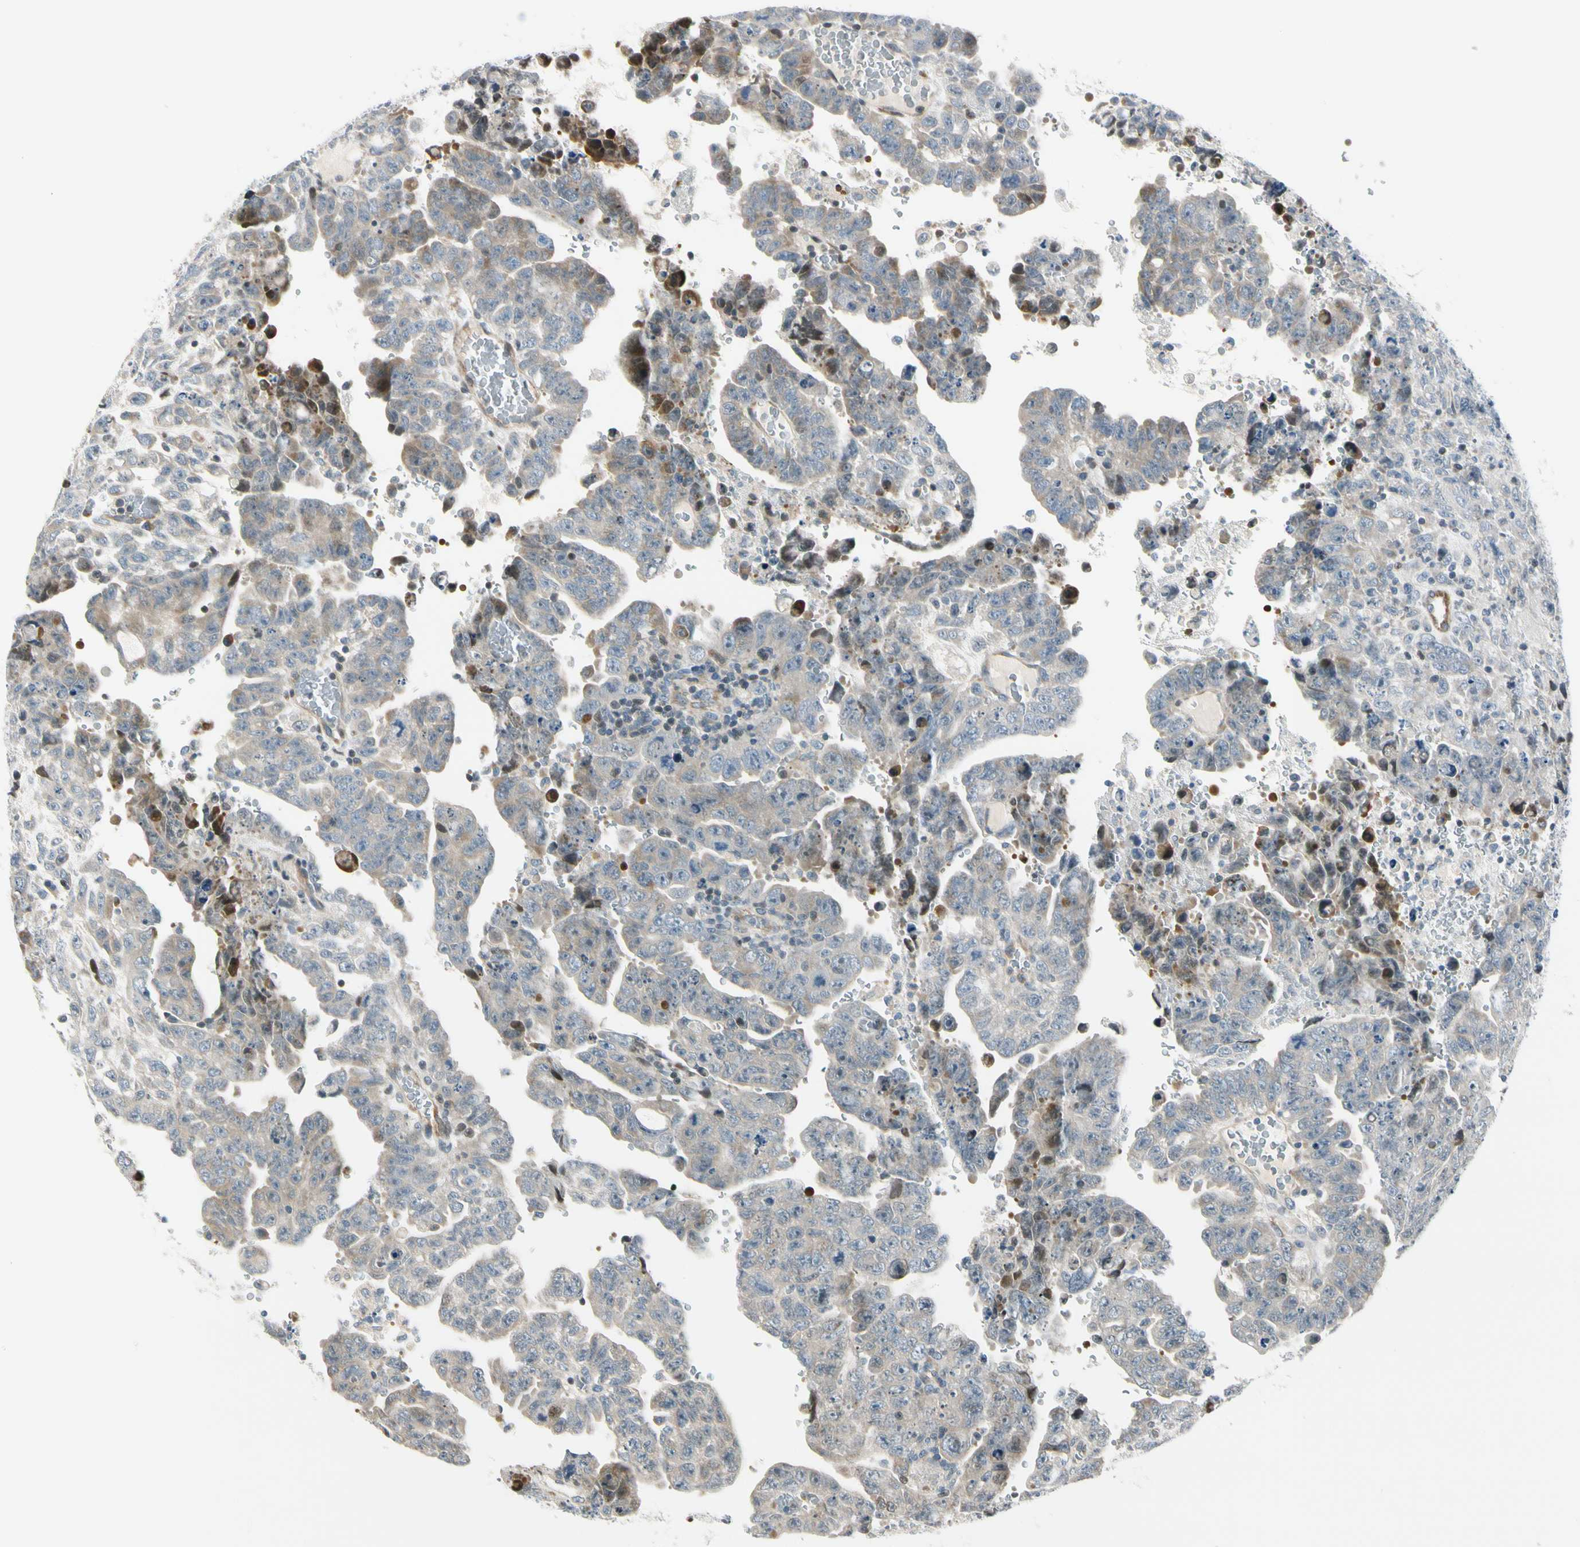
{"staining": {"intensity": "weak", "quantity": "<25%", "location": "cytoplasmic/membranous"}, "tissue": "testis cancer", "cell_type": "Tumor cells", "image_type": "cancer", "snomed": [{"axis": "morphology", "description": "Carcinoma, Embryonal, NOS"}, {"axis": "topography", "description": "Testis"}], "caption": "Immunohistochemical staining of human testis cancer (embryonal carcinoma) shows no significant positivity in tumor cells. The staining is performed using DAB brown chromogen with nuclei counter-stained in using hematoxylin.", "gene": "NPDC1", "patient": {"sex": "male", "age": 28}}